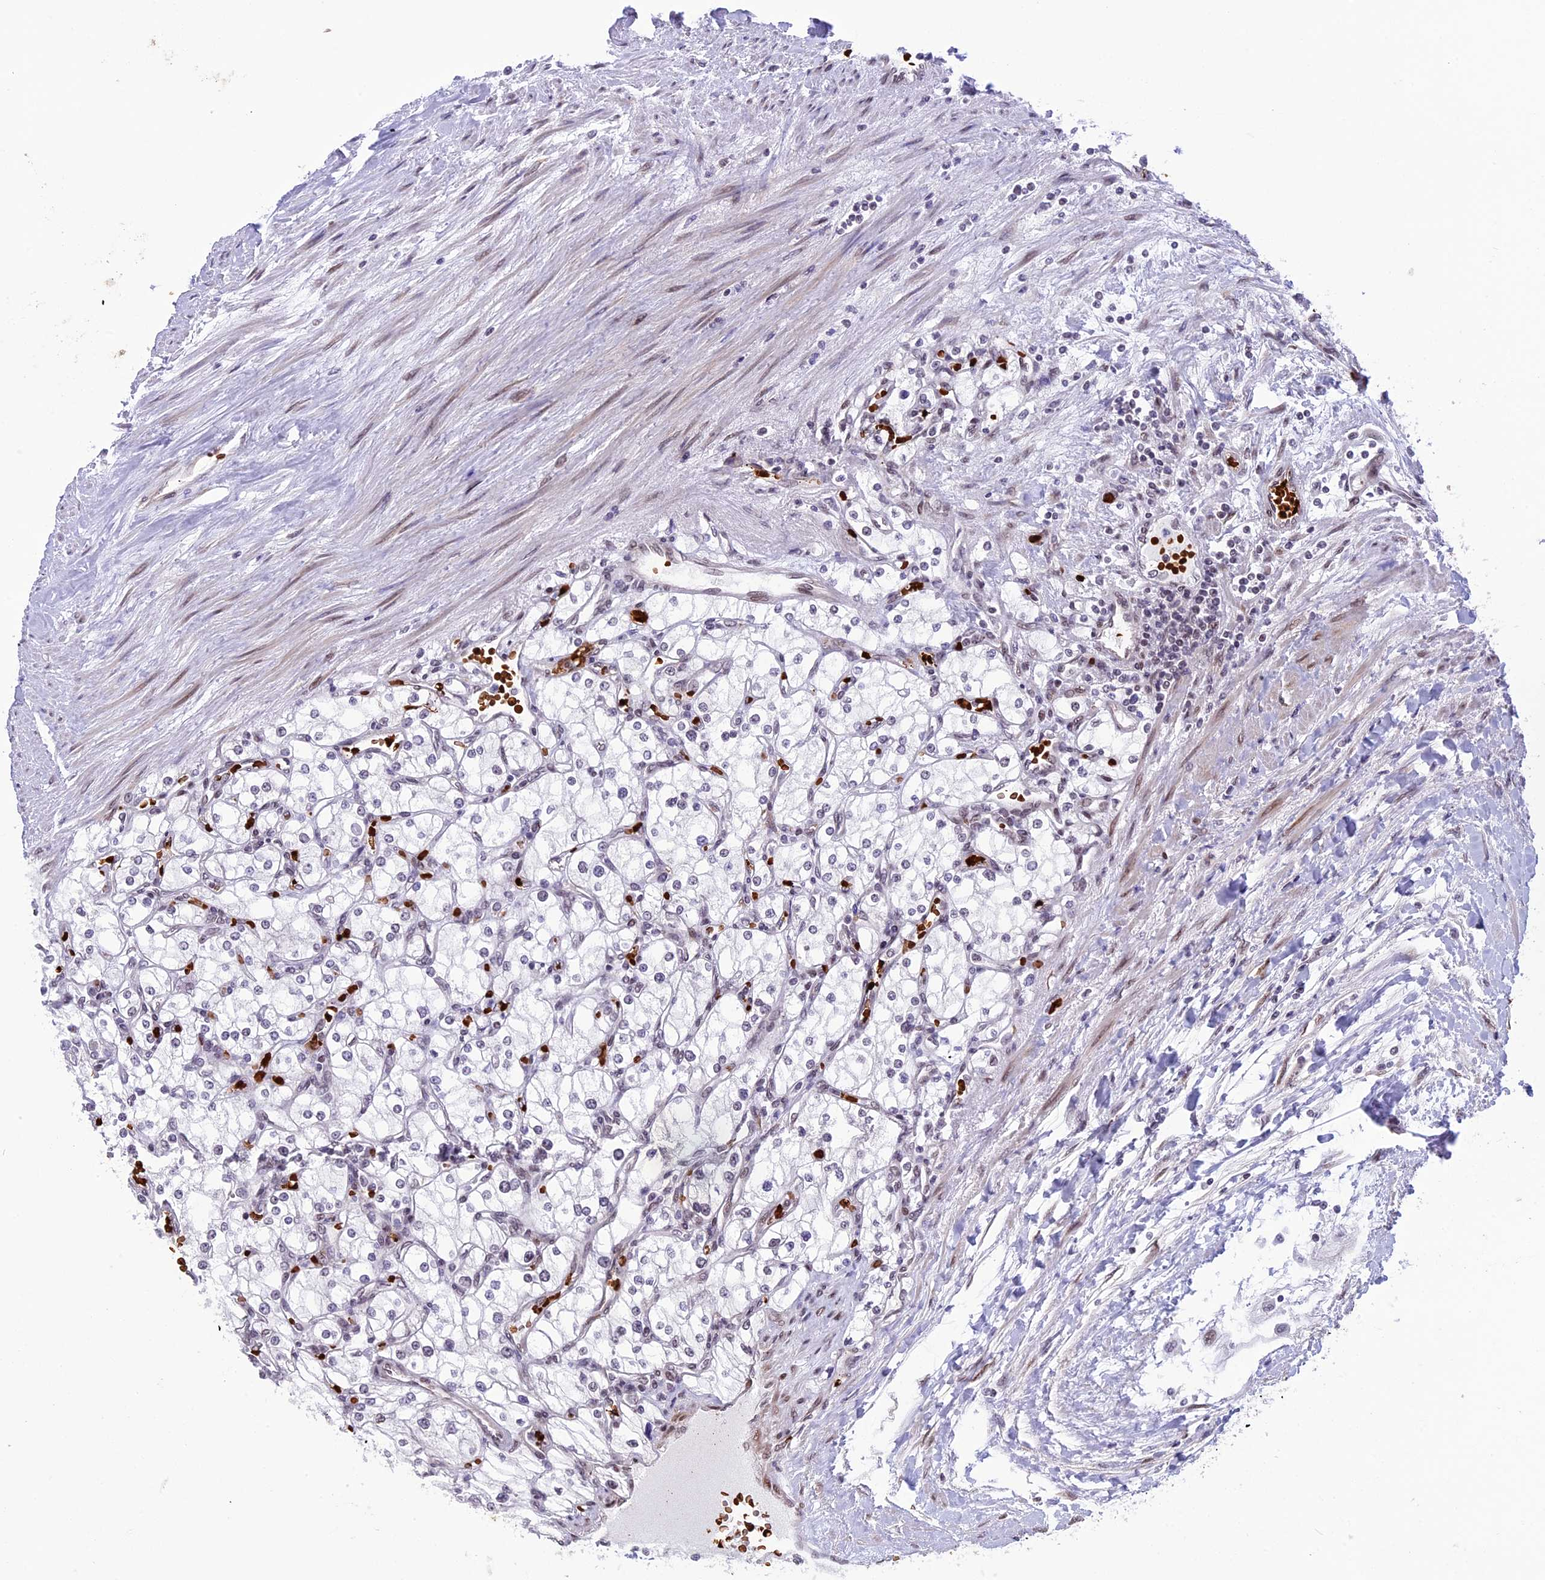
{"staining": {"intensity": "negative", "quantity": "none", "location": "none"}, "tissue": "renal cancer", "cell_type": "Tumor cells", "image_type": "cancer", "snomed": [{"axis": "morphology", "description": "Adenocarcinoma, NOS"}, {"axis": "topography", "description": "Kidney"}], "caption": "This is an IHC histopathology image of human renal adenocarcinoma. There is no staining in tumor cells.", "gene": "MPHOSPH8", "patient": {"sex": "male", "age": 80}}